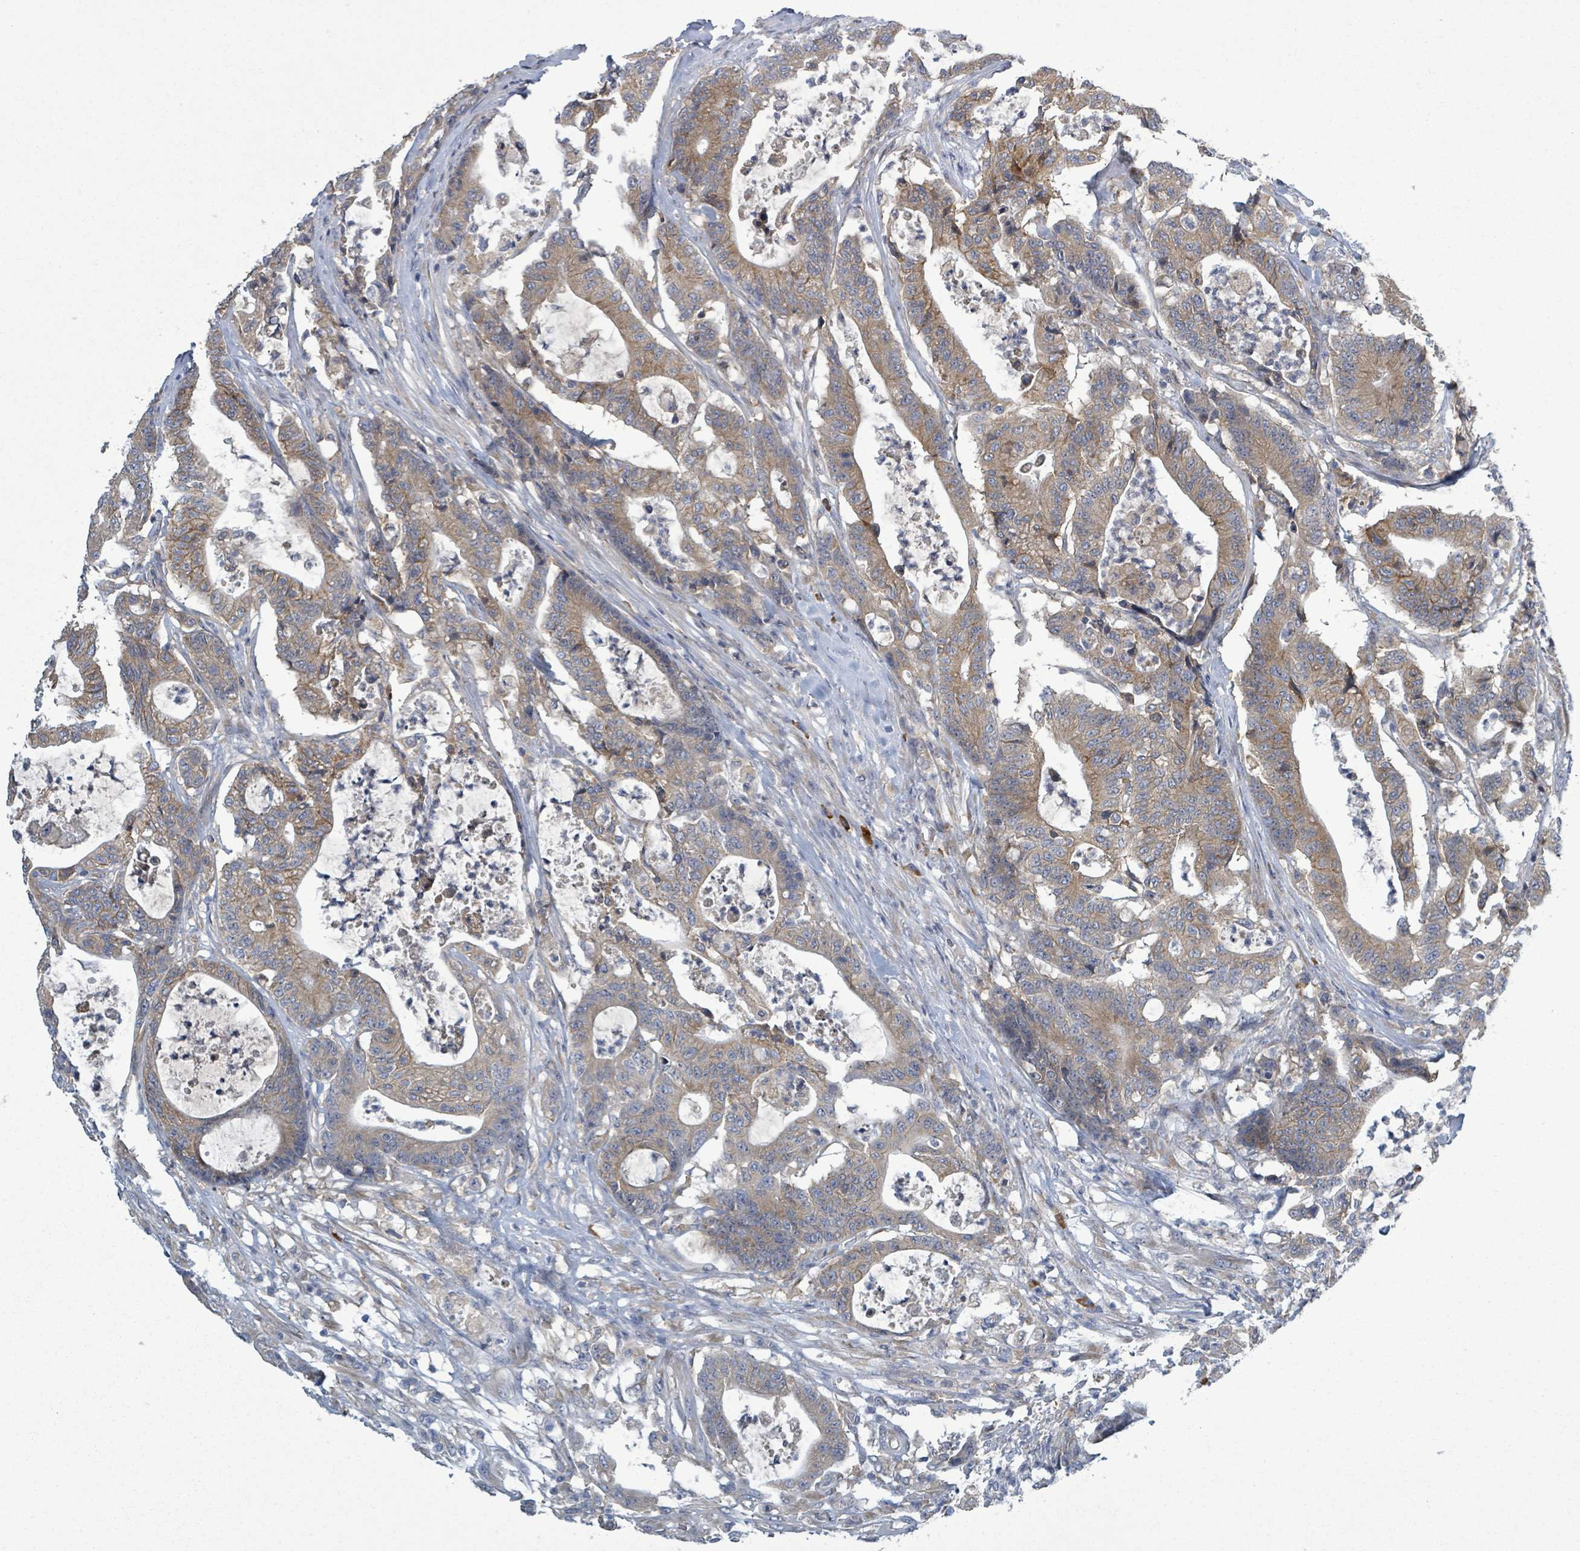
{"staining": {"intensity": "moderate", "quantity": ">75%", "location": "cytoplasmic/membranous"}, "tissue": "colorectal cancer", "cell_type": "Tumor cells", "image_type": "cancer", "snomed": [{"axis": "morphology", "description": "Adenocarcinoma, NOS"}, {"axis": "topography", "description": "Colon"}], "caption": "Colorectal cancer (adenocarcinoma) stained for a protein (brown) shows moderate cytoplasmic/membranous positive staining in approximately >75% of tumor cells.", "gene": "ATP13A1", "patient": {"sex": "female", "age": 84}}